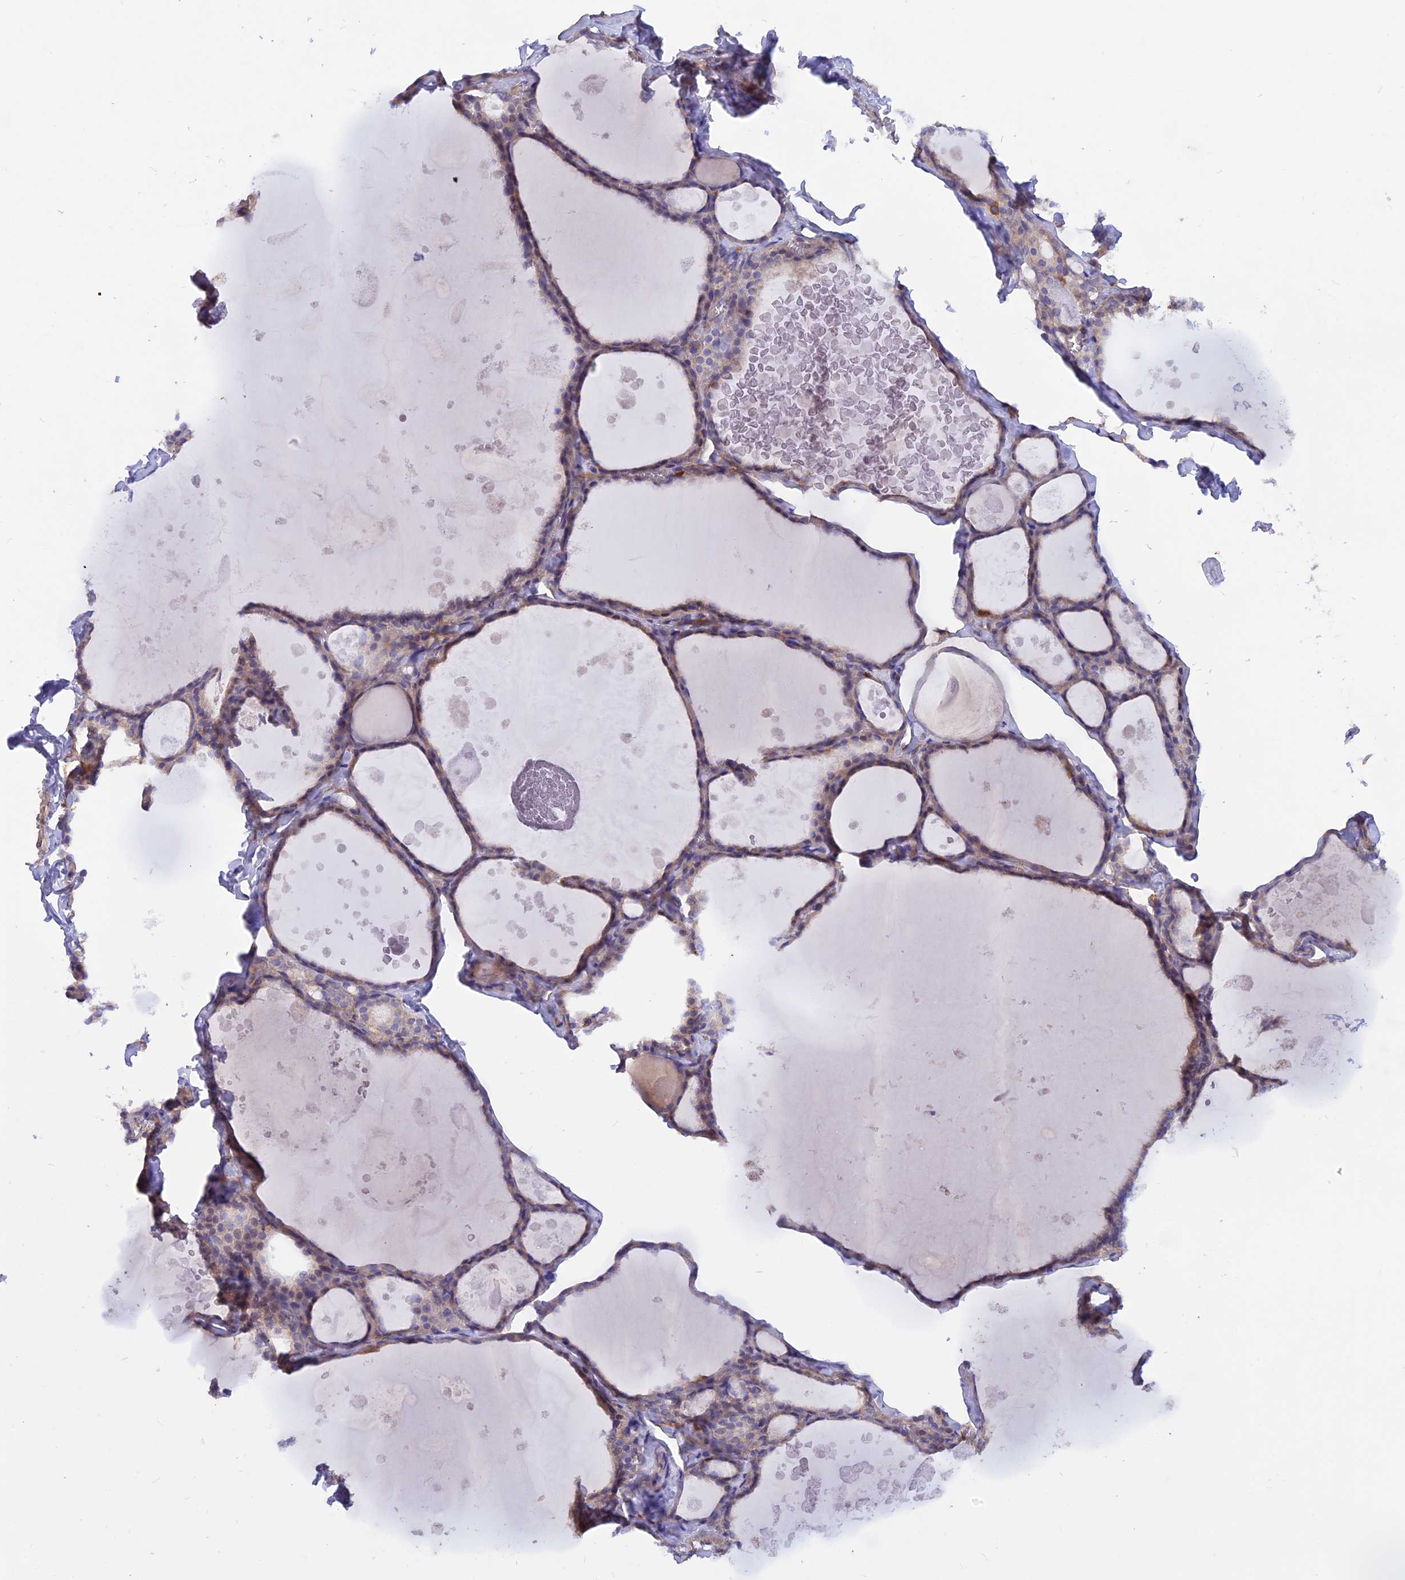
{"staining": {"intensity": "weak", "quantity": "25%-75%", "location": "cytoplasmic/membranous"}, "tissue": "thyroid gland", "cell_type": "Glandular cells", "image_type": "normal", "snomed": [{"axis": "morphology", "description": "Normal tissue, NOS"}, {"axis": "topography", "description": "Thyroid gland"}], "caption": "Immunohistochemistry micrograph of benign human thyroid gland stained for a protein (brown), which displays low levels of weak cytoplasmic/membranous positivity in about 25%-75% of glandular cells.", "gene": "HYCC1", "patient": {"sex": "male", "age": 56}}